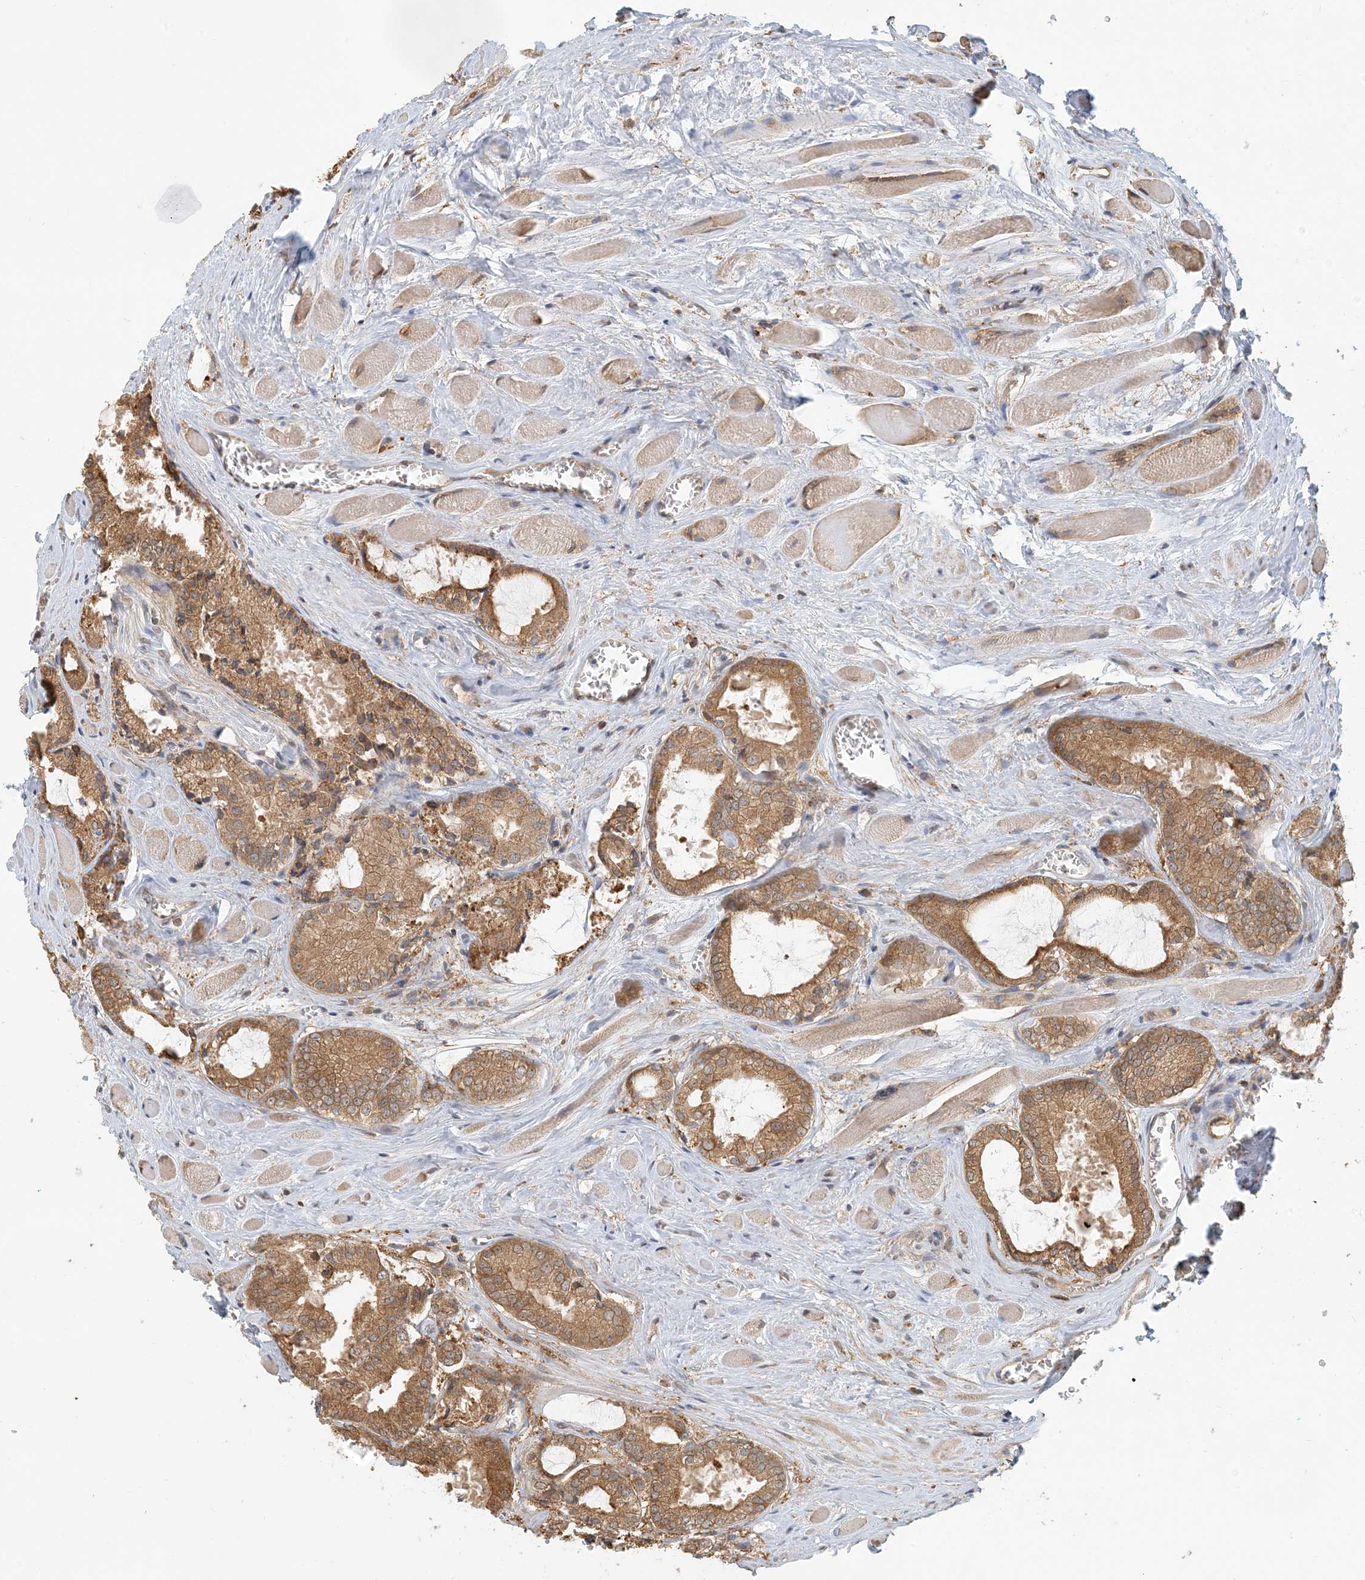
{"staining": {"intensity": "moderate", "quantity": ">75%", "location": "cytoplasmic/membranous"}, "tissue": "prostate cancer", "cell_type": "Tumor cells", "image_type": "cancer", "snomed": [{"axis": "morphology", "description": "Adenocarcinoma, Low grade"}, {"axis": "topography", "description": "Prostate"}], "caption": "Protein staining shows moderate cytoplasmic/membranous expression in about >75% of tumor cells in prostate cancer.", "gene": "HNMT", "patient": {"sex": "male", "age": 67}}